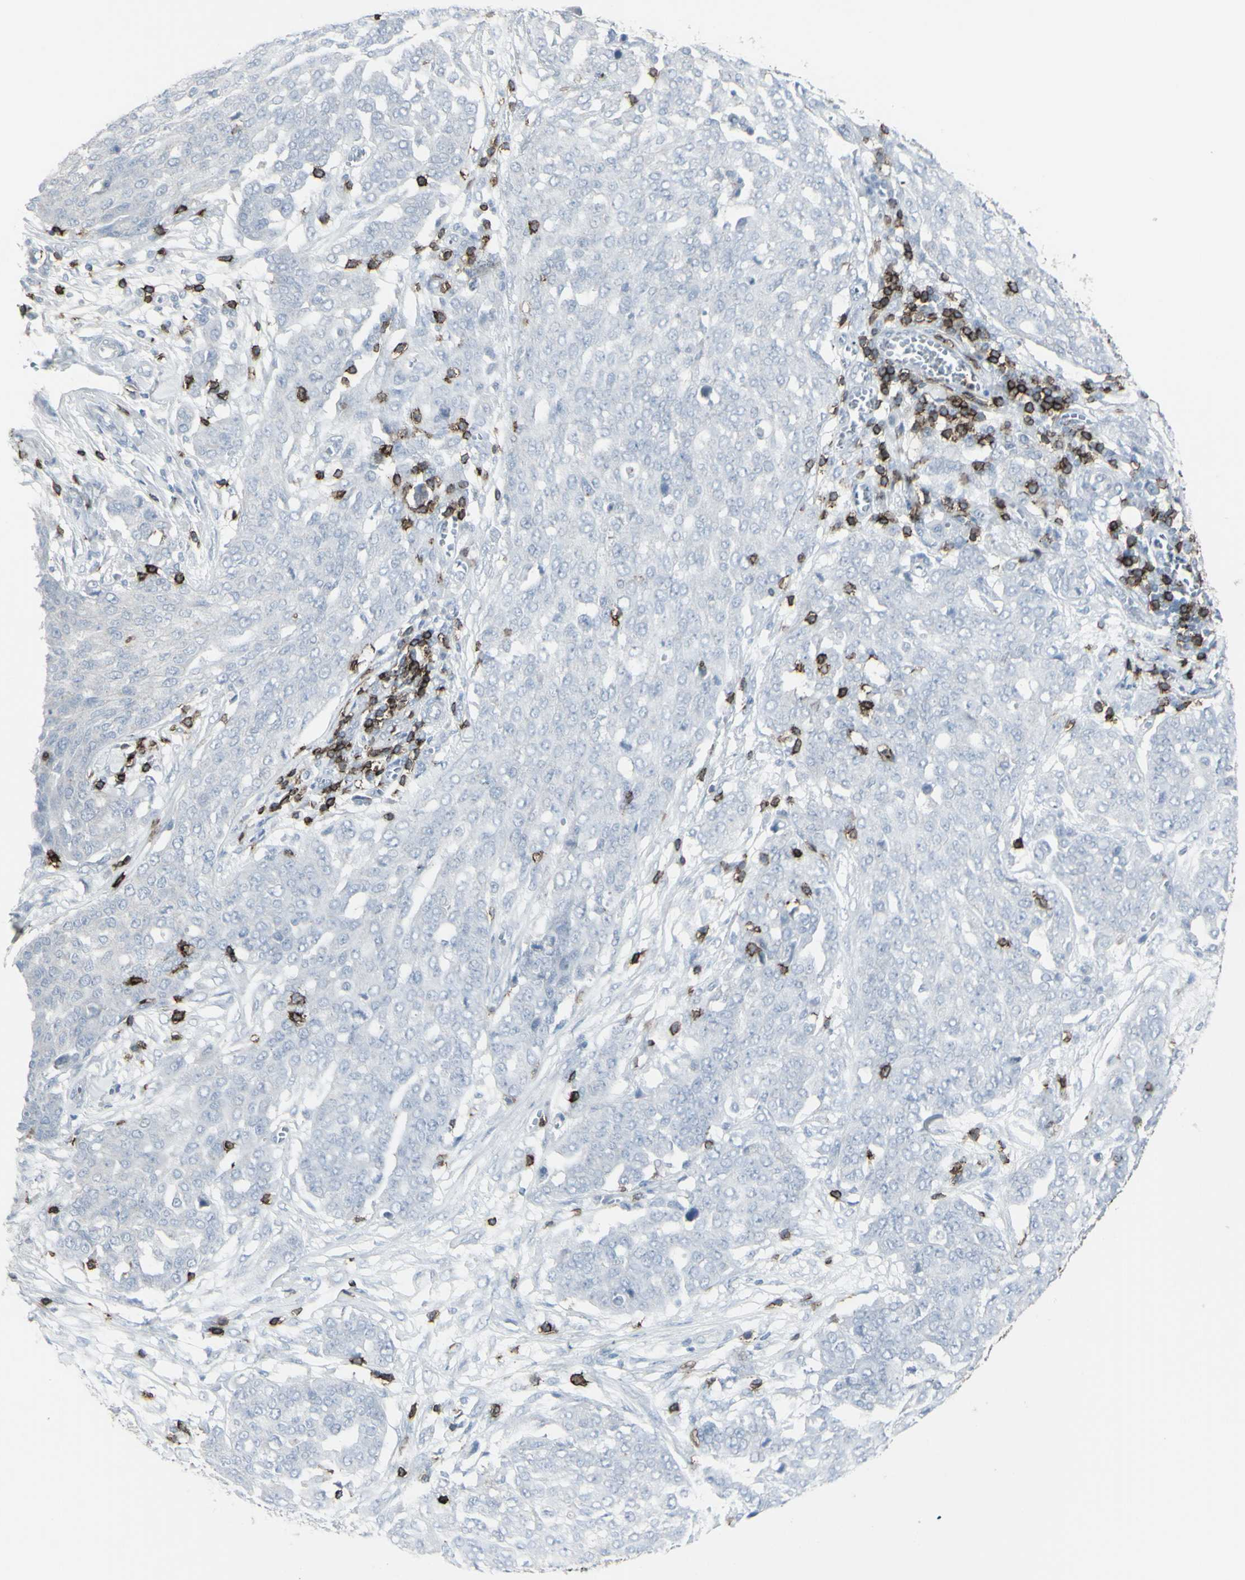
{"staining": {"intensity": "negative", "quantity": "none", "location": "none"}, "tissue": "ovarian cancer", "cell_type": "Tumor cells", "image_type": "cancer", "snomed": [{"axis": "morphology", "description": "Cystadenocarcinoma, serous, NOS"}, {"axis": "topography", "description": "Soft tissue"}, {"axis": "topography", "description": "Ovary"}], "caption": "There is no significant positivity in tumor cells of ovarian cancer.", "gene": "CD247", "patient": {"sex": "female", "age": 57}}